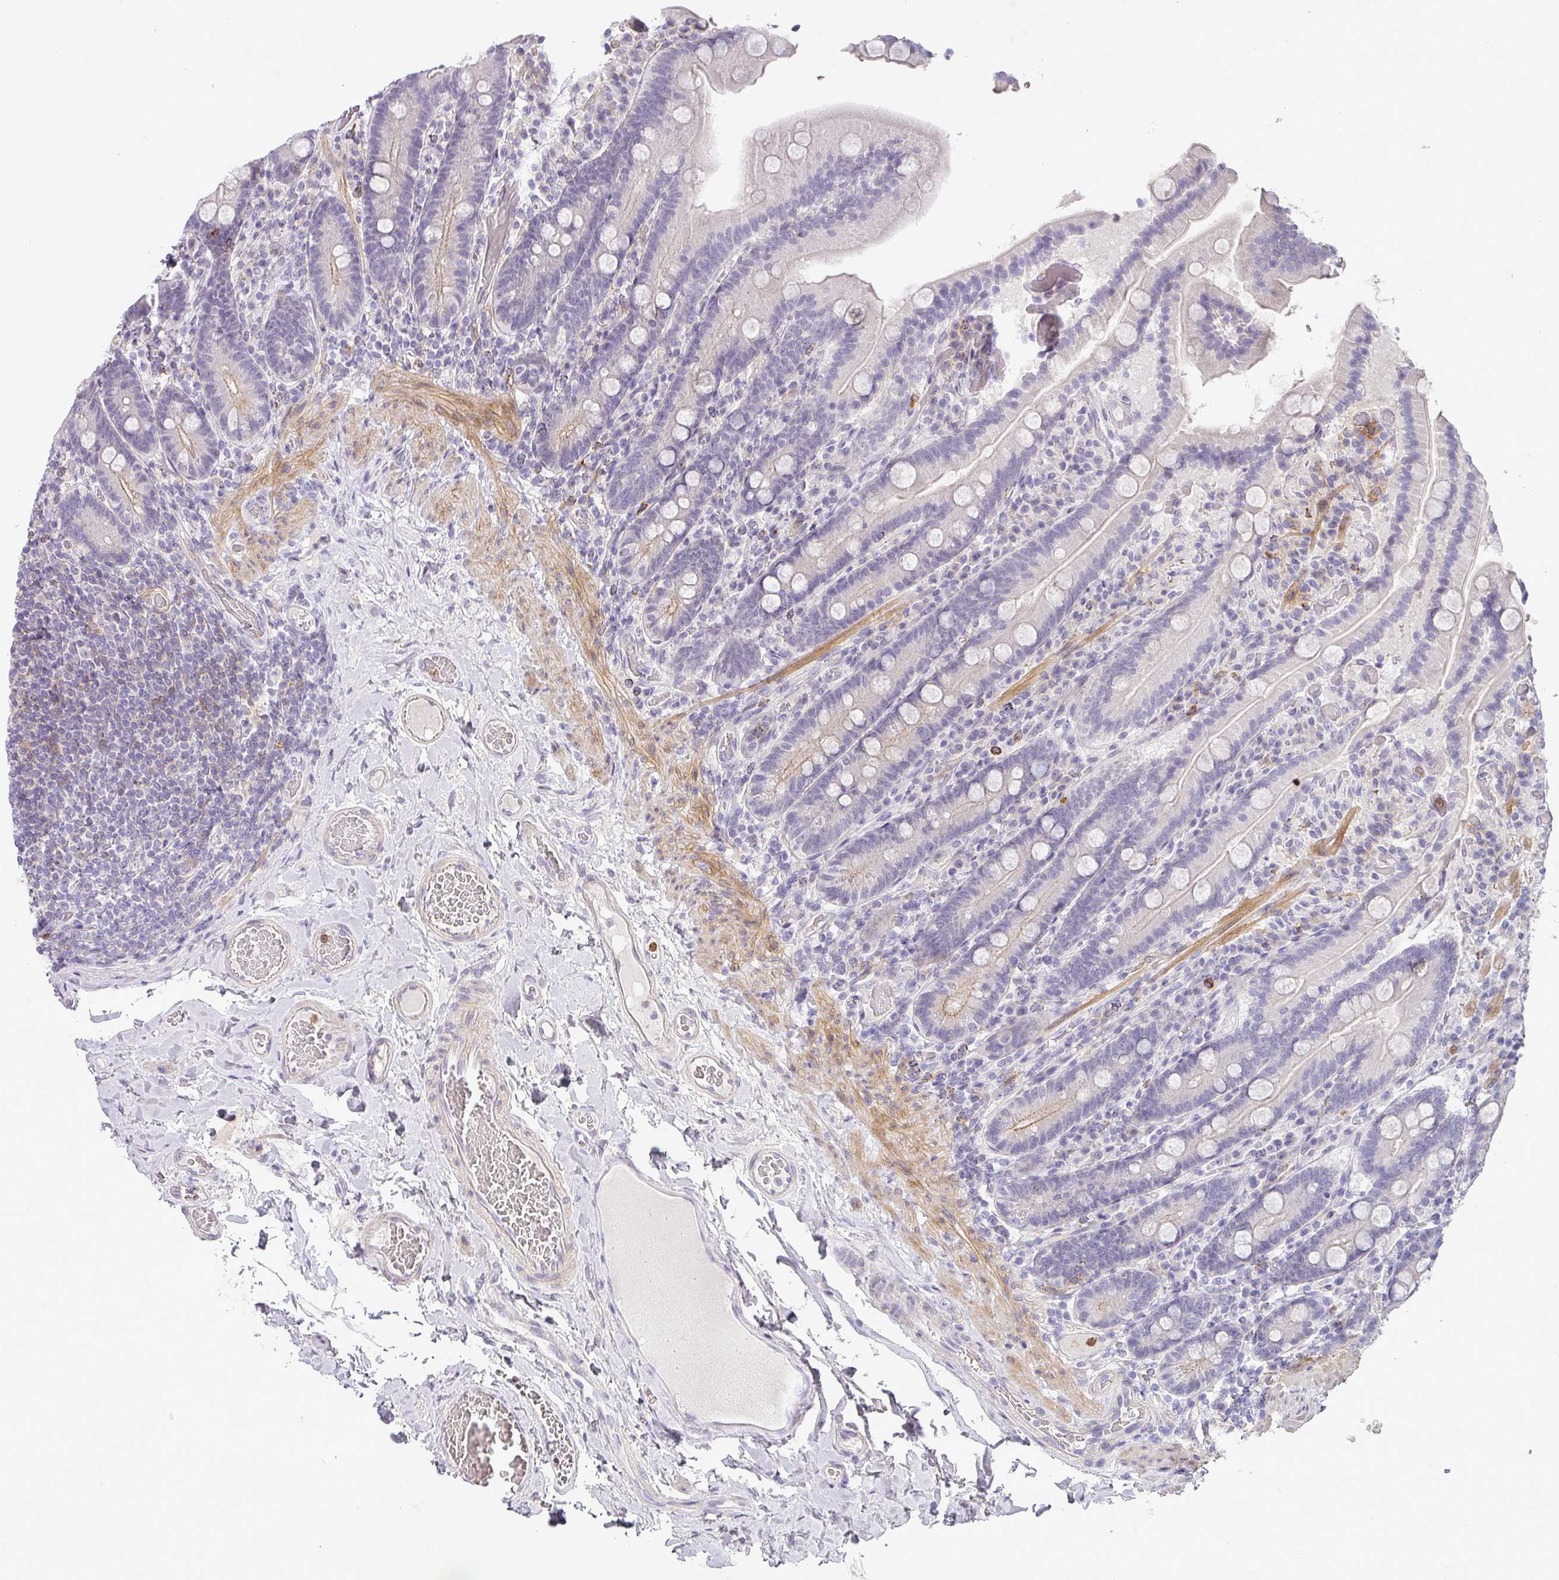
{"staining": {"intensity": "weak", "quantity": "<25%", "location": "cytoplasmic/membranous"}, "tissue": "duodenum", "cell_type": "Glandular cells", "image_type": "normal", "snomed": [{"axis": "morphology", "description": "Normal tissue, NOS"}, {"axis": "topography", "description": "Duodenum"}], "caption": "IHC histopathology image of normal duodenum stained for a protein (brown), which demonstrates no positivity in glandular cells.", "gene": "BTLA", "patient": {"sex": "female", "age": 62}}